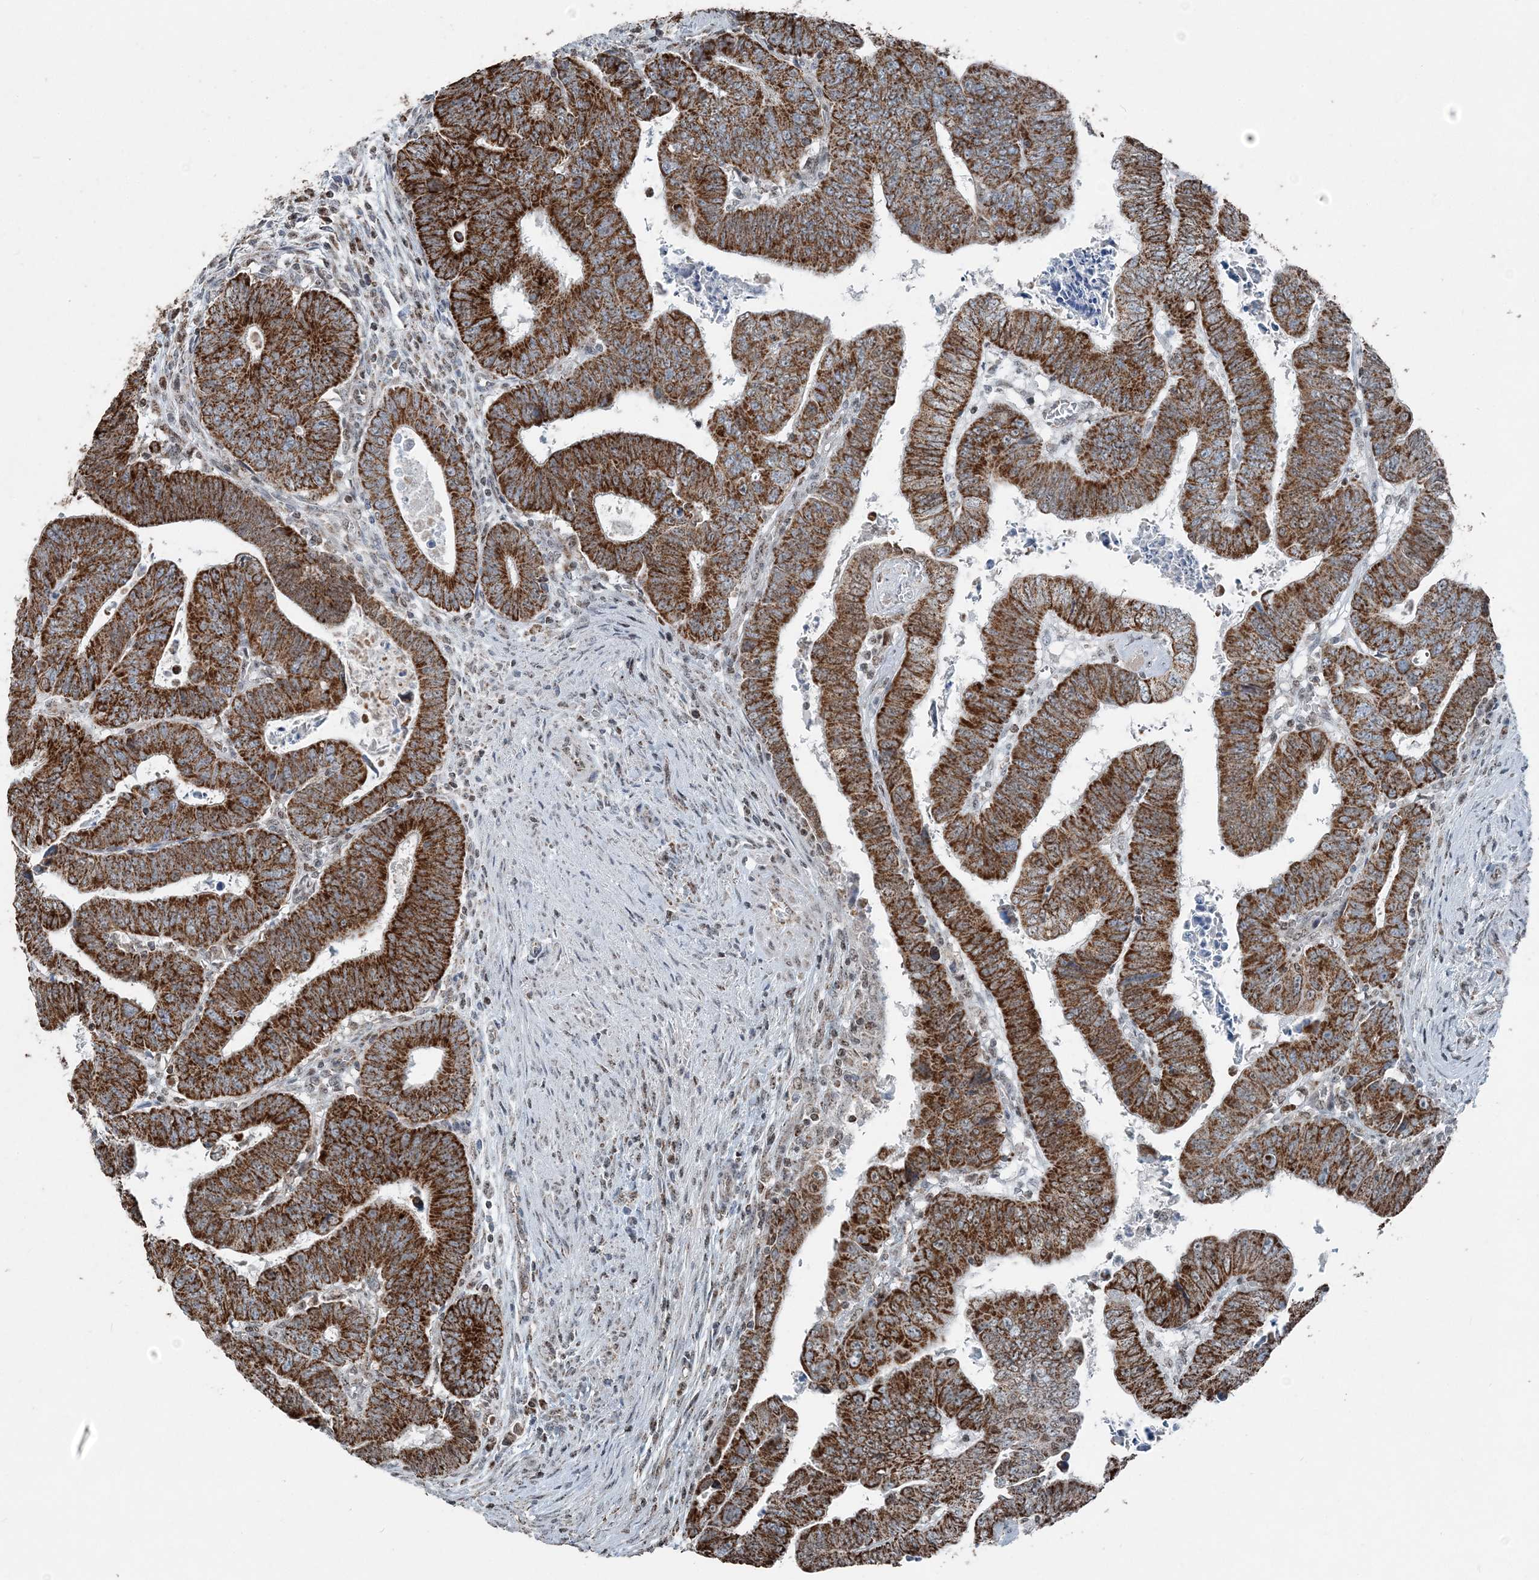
{"staining": {"intensity": "strong", "quantity": ">75%", "location": "cytoplasmic/membranous"}, "tissue": "colorectal cancer", "cell_type": "Tumor cells", "image_type": "cancer", "snomed": [{"axis": "morphology", "description": "Normal tissue, NOS"}, {"axis": "morphology", "description": "Adenocarcinoma, NOS"}, {"axis": "topography", "description": "Rectum"}], "caption": "This is an image of immunohistochemistry staining of colorectal cancer (adenocarcinoma), which shows strong staining in the cytoplasmic/membranous of tumor cells.", "gene": "SUCLG1", "patient": {"sex": "female", "age": 65}}